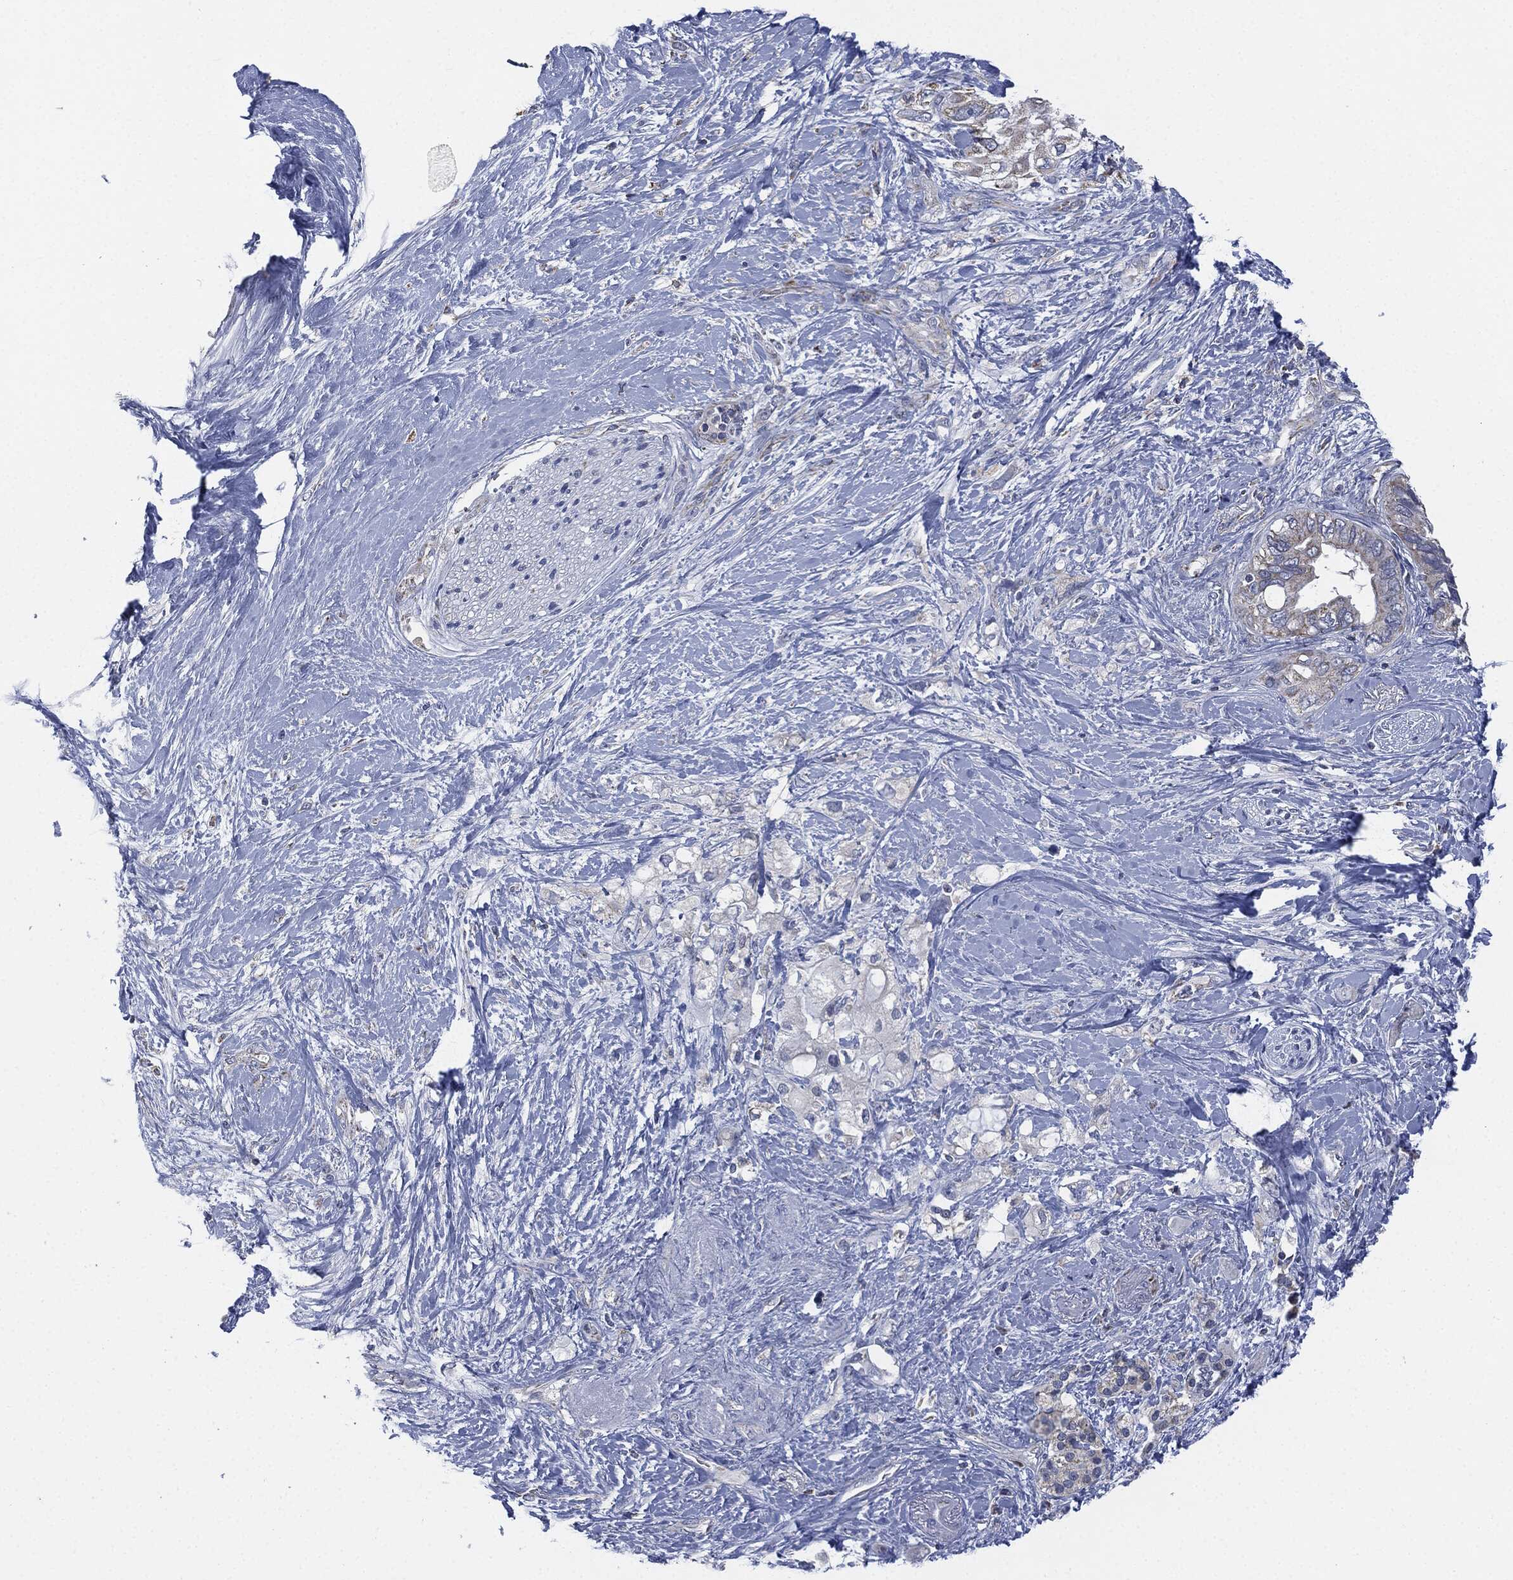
{"staining": {"intensity": "negative", "quantity": "none", "location": "none"}, "tissue": "pancreatic cancer", "cell_type": "Tumor cells", "image_type": "cancer", "snomed": [{"axis": "morphology", "description": "Adenocarcinoma, NOS"}, {"axis": "topography", "description": "Pancreas"}], "caption": "This is an immunohistochemistry micrograph of human pancreatic cancer (adenocarcinoma). There is no staining in tumor cells.", "gene": "SIGLEC9", "patient": {"sex": "female", "age": 56}}